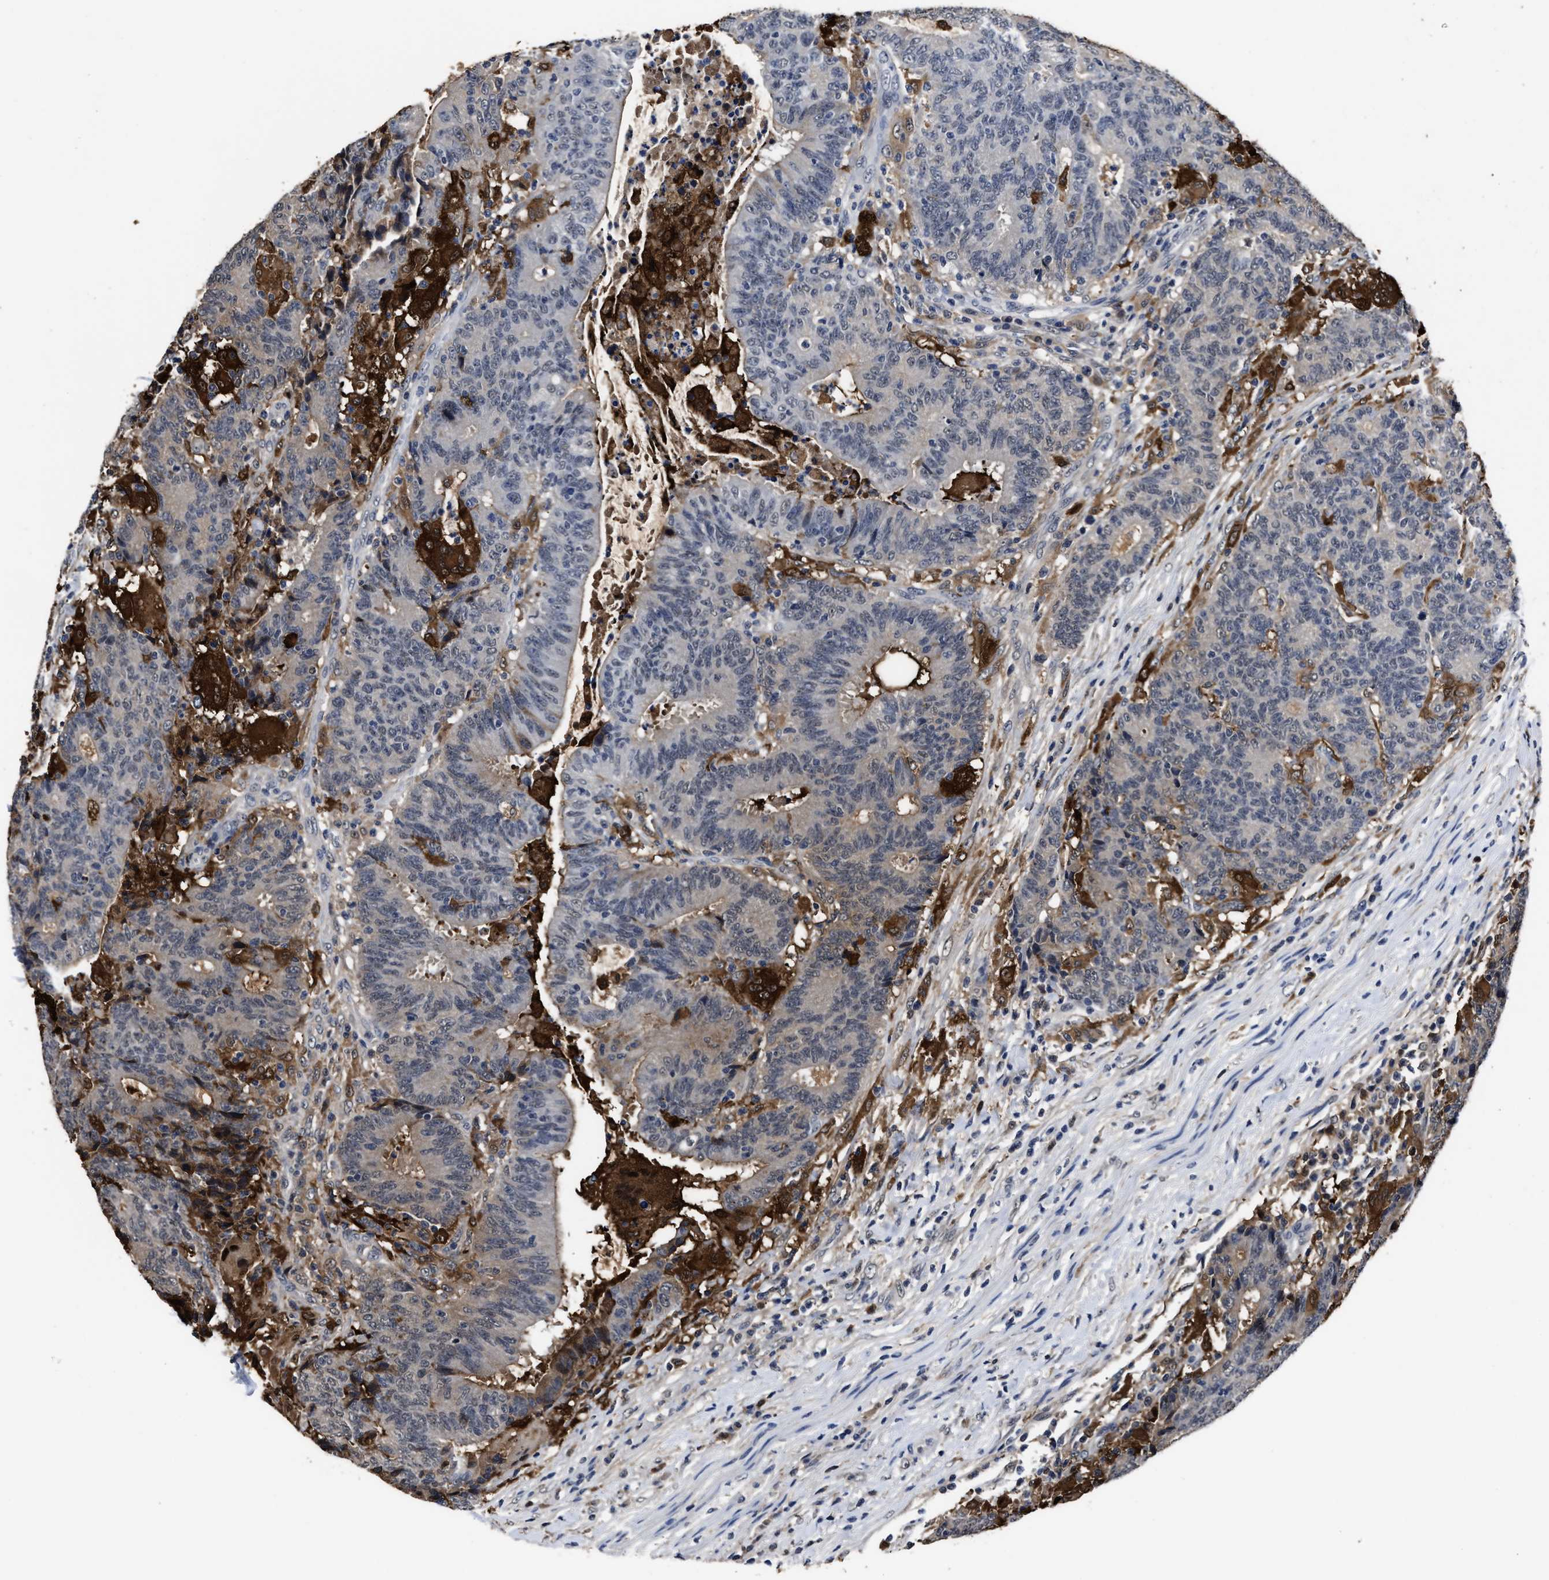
{"staining": {"intensity": "weak", "quantity": "<25%", "location": "cytoplasmic/membranous"}, "tissue": "colorectal cancer", "cell_type": "Tumor cells", "image_type": "cancer", "snomed": [{"axis": "morphology", "description": "Normal tissue, NOS"}, {"axis": "morphology", "description": "Adenocarcinoma, NOS"}, {"axis": "topography", "description": "Colon"}], "caption": "Colorectal cancer (adenocarcinoma) stained for a protein using immunohistochemistry (IHC) reveals no staining tumor cells.", "gene": "PRPF4B", "patient": {"sex": "female", "age": 75}}